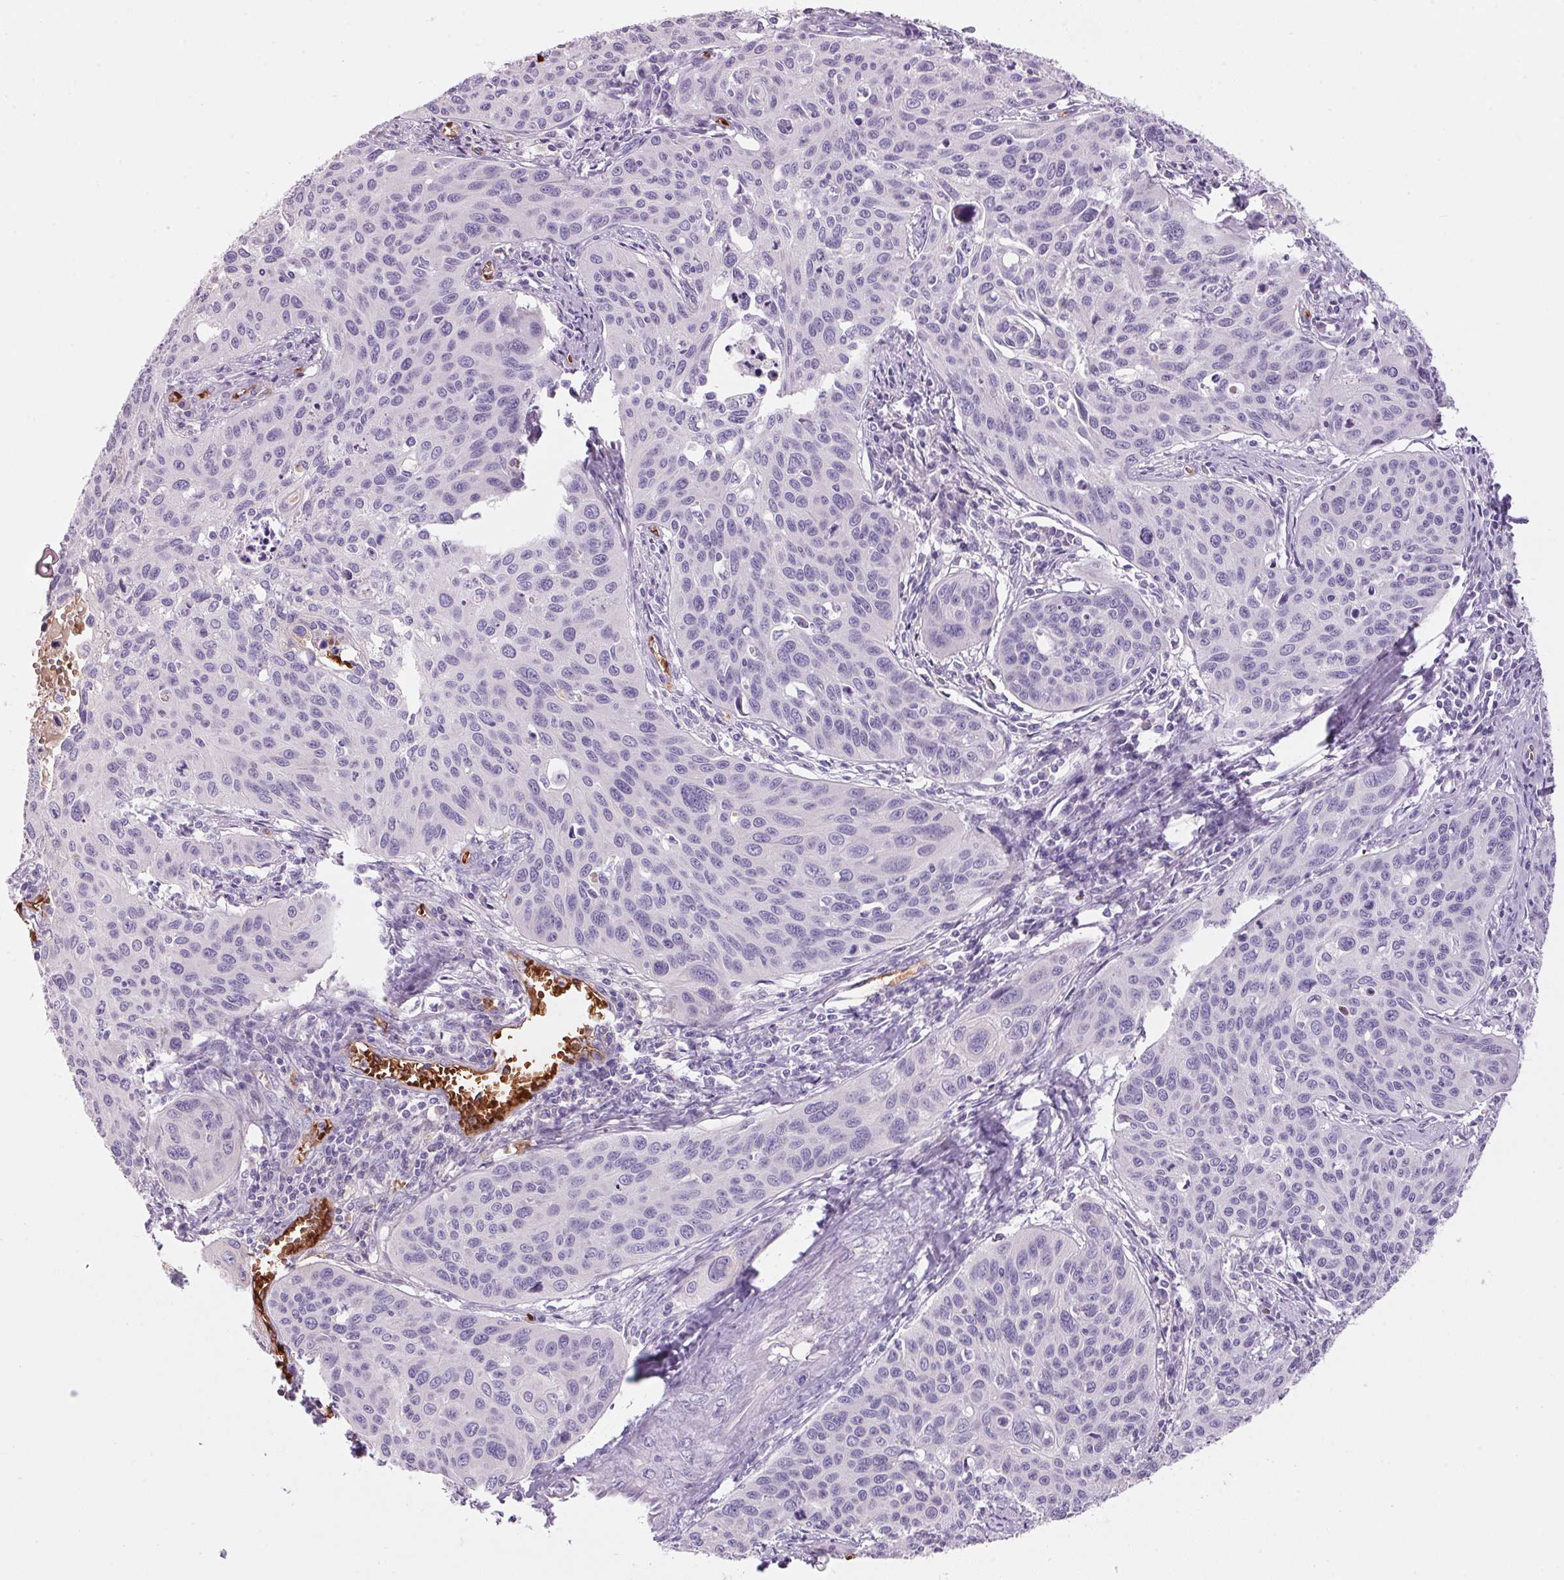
{"staining": {"intensity": "negative", "quantity": "none", "location": "none"}, "tissue": "cervical cancer", "cell_type": "Tumor cells", "image_type": "cancer", "snomed": [{"axis": "morphology", "description": "Squamous cell carcinoma, NOS"}, {"axis": "topography", "description": "Cervix"}], "caption": "Tumor cells are negative for protein expression in human cervical squamous cell carcinoma.", "gene": "HBQ1", "patient": {"sex": "female", "age": 31}}